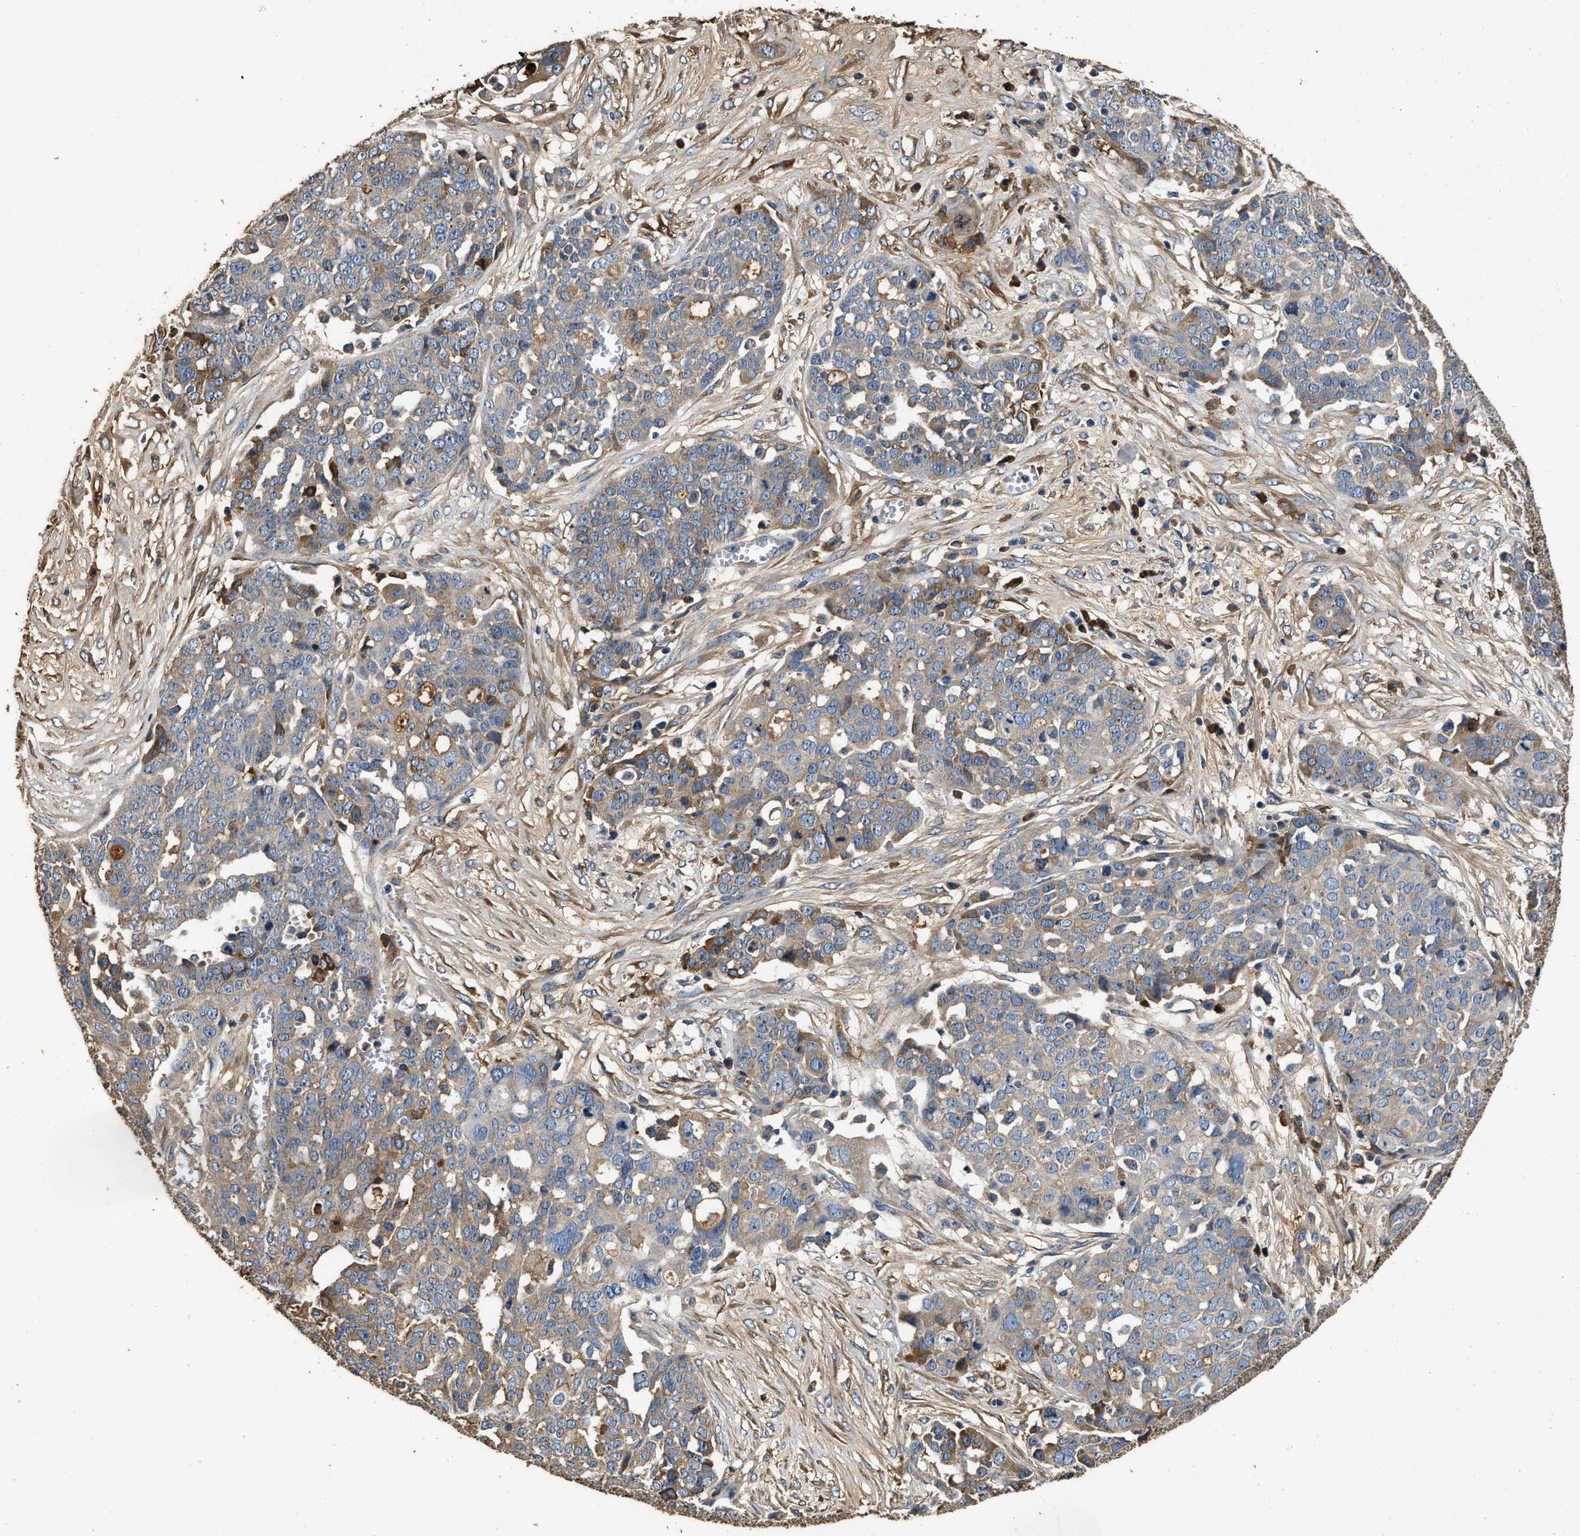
{"staining": {"intensity": "moderate", "quantity": "<25%", "location": "cytoplasmic/membranous"}, "tissue": "ovarian cancer", "cell_type": "Tumor cells", "image_type": "cancer", "snomed": [{"axis": "morphology", "description": "Cystadenocarcinoma, serous, NOS"}, {"axis": "topography", "description": "Soft tissue"}, {"axis": "topography", "description": "Ovary"}], "caption": "This is an image of immunohistochemistry staining of ovarian cancer (serous cystadenocarcinoma), which shows moderate expression in the cytoplasmic/membranous of tumor cells.", "gene": "C3", "patient": {"sex": "female", "age": 57}}